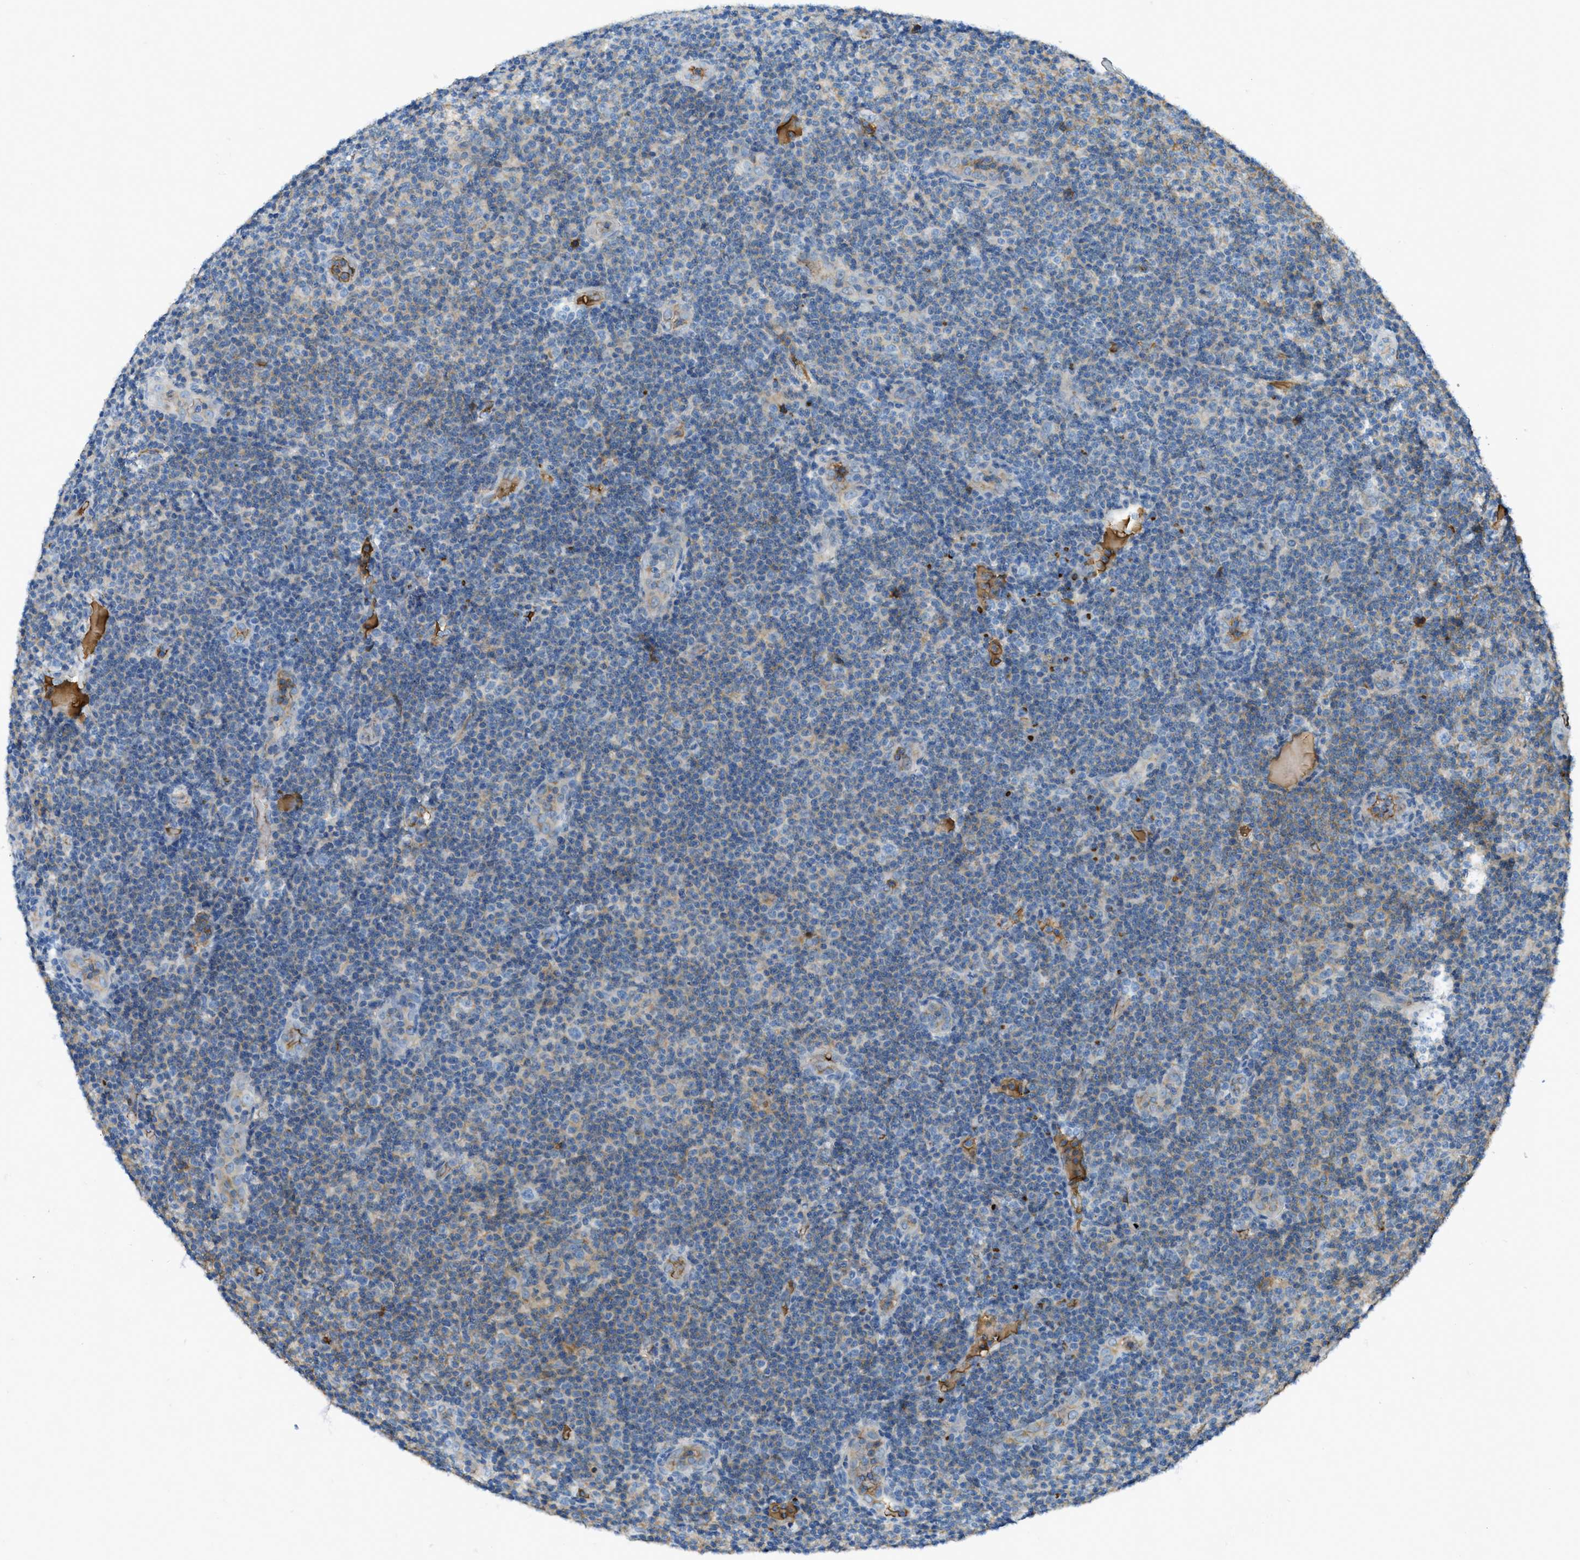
{"staining": {"intensity": "weak", "quantity": "<25%", "location": "cytoplasmic/membranous"}, "tissue": "lymphoma", "cell_type": "Tumor cells", "image_type": "cancer", "snomed": [{"axis": "morphology", "description": "Malignant lymphoma, non-Hodgkin's type, Low grade"}, {"axis": "topography", "description": "Lymph node"}], "caption": "Immunohistochemistry (IHC) micrograph of lymphoma stained for a protein (brown), which displays no expression in tumor cells.", "gene": "TRIM59", "patient": {"sex": "male", "age": 83}}